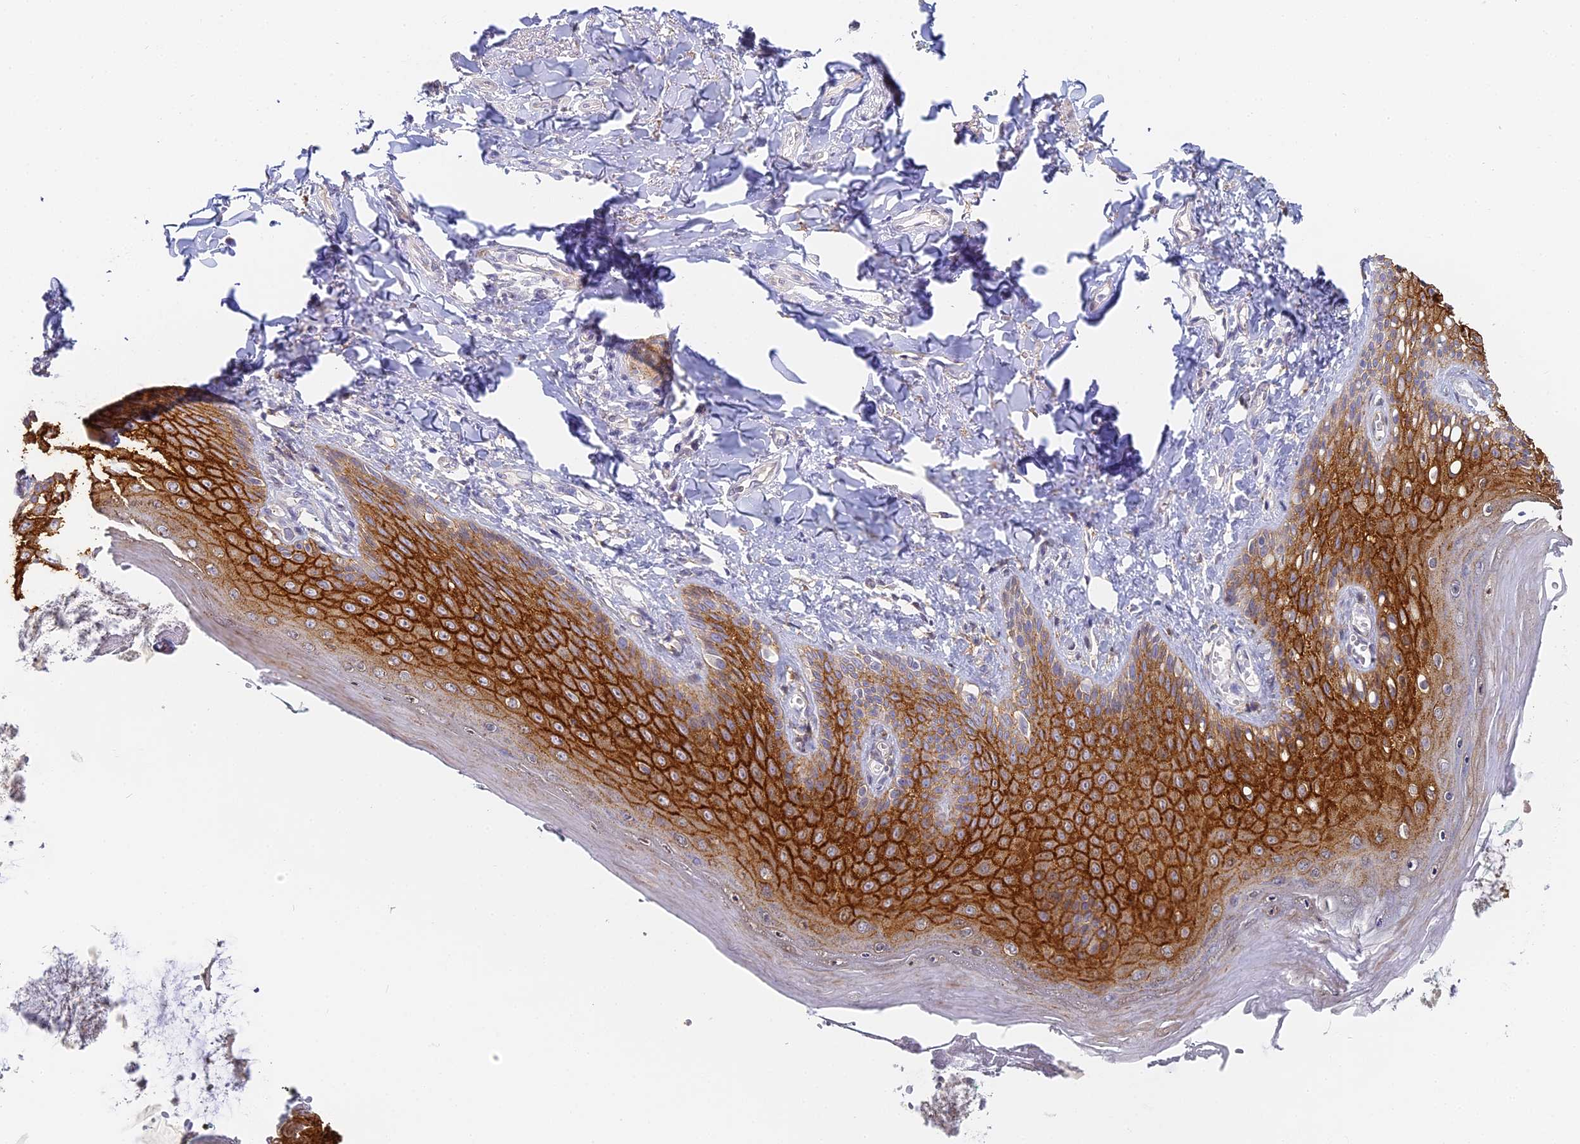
{"staining": {"intensity": "strong", "quantity": "25%-75%", "location": "cytoplasmic/membranous"}, "tissue": "skin", "cell_type": "Epidermal cells", "image_type": "normal", "snomed": [{"axis": "morphology", "description": "Normal tissue, NOS"}, {"axis": "topography", "description": "Anal"}], "caption": "A micrograph showing strong cytoplasmic/membranous expression in about 25%-75% of epidermal cells in benign skin, as visualized by brown immunohistochemical staining.", "gene": "GJA1", "patient": {"sex": "male", "age": 78}}